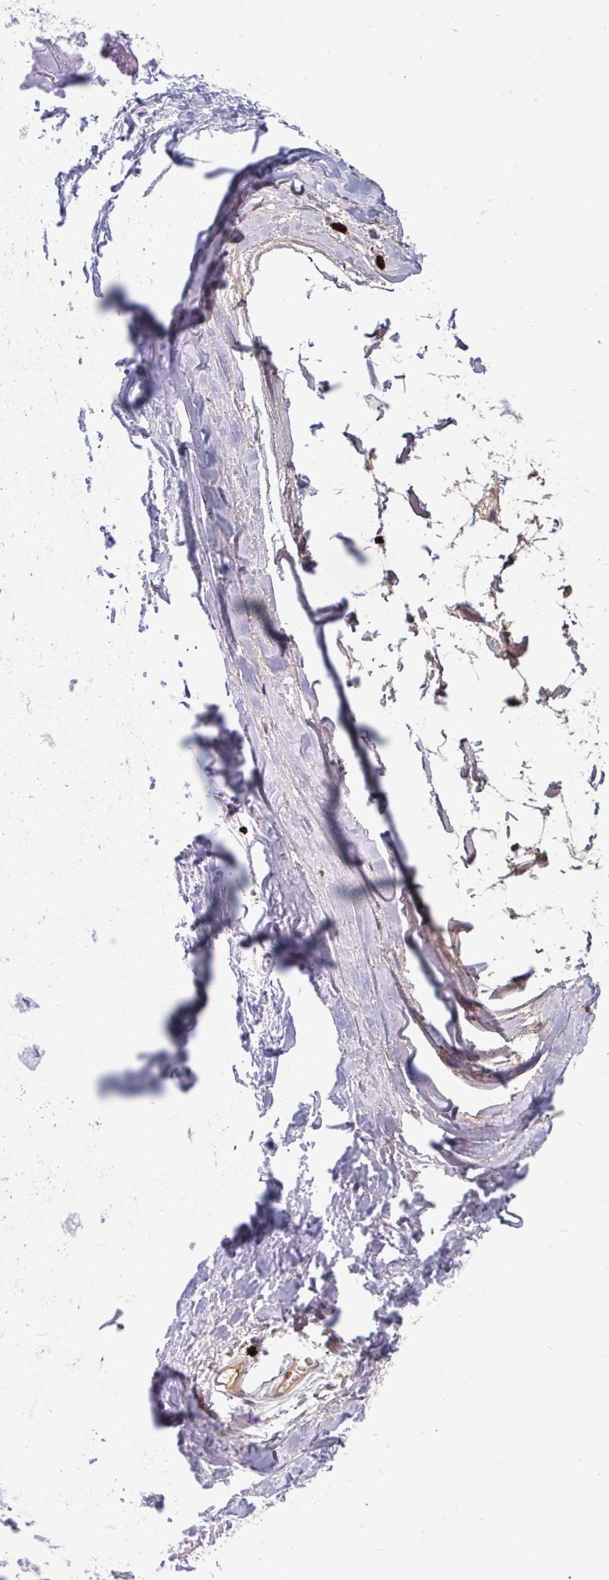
{"staining": {"intensity": "negative", "quantity": "none", "location": "none"}, "tissue": "soft tissue", "cell_type": "Chondrocytes", "image_type": "normal", "snomed": [{"axis": "morphology", "description": "Normal tissue, NOS"}, {"axis": "topography", "description": "Lymph node"}, {"axis": "topography", "description": "Cartilage tissue"}, {"axis": "topography", "description": "Nasopharynx"}], "caption": "Unremarkable soft tissue was stained to show a protein in brown. There is no significant positivity in chondrocytes.", "gene": "FAM219B", "patient": {"sex": "male", "age": 63}}